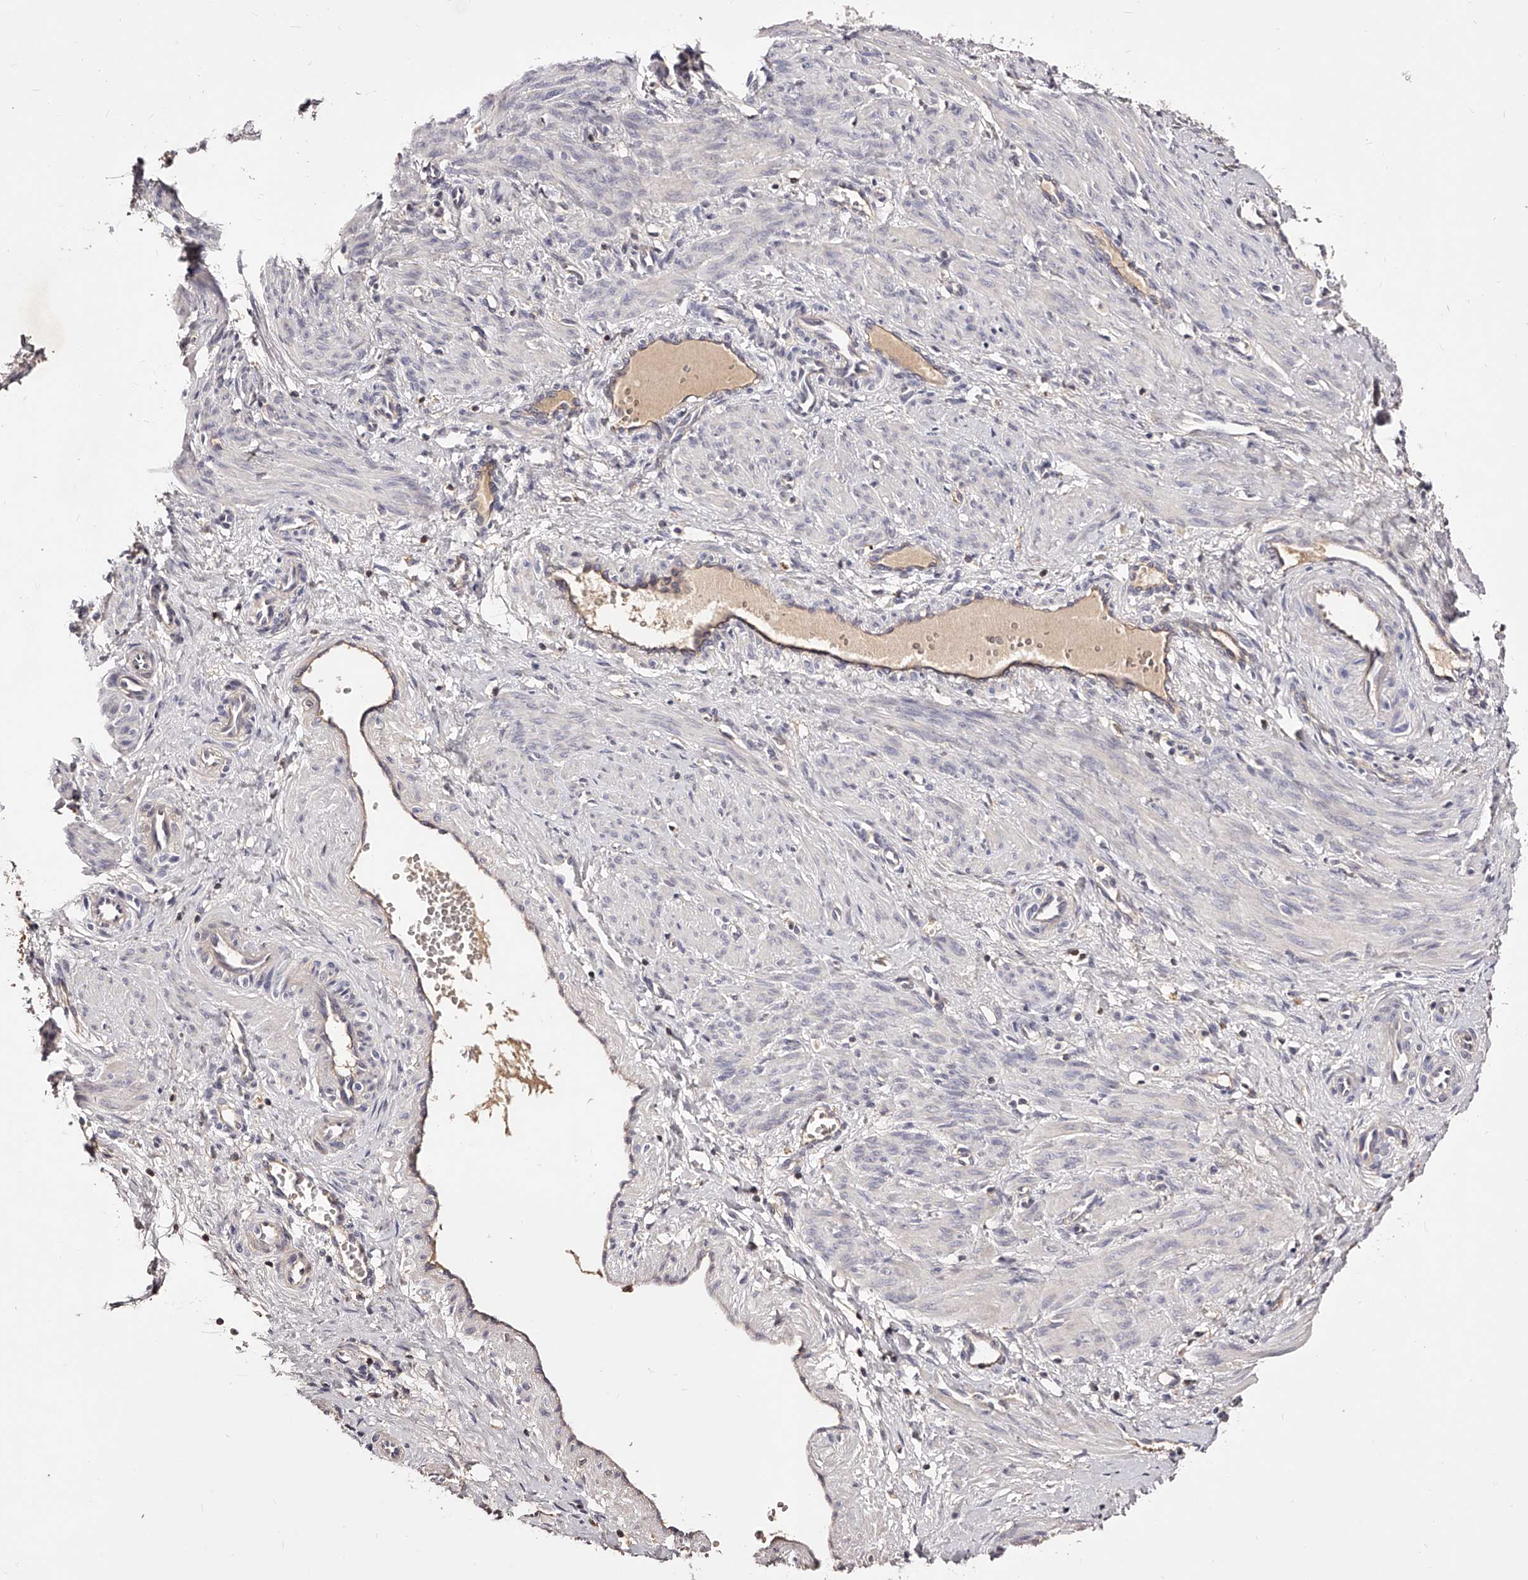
{"staining": {"intensity": "negative", "quantity": "none", "location": "none"}, "tissue": "smooth muscle", "cell_type": "Smooth muscle cells", "image_type": "normal", "snomed": [{"axis": "morphology", "description": "Normal tissue, NOS"}, {"axis": "topography", "description": "Endometrium"}], "caption": "Smooth muscle cells show no significant positivity in unremarkable smooth muscle. (Immunohistochemistry (ihc), brightfield microscopy, high magnification).", "gene": "PHACTR1", "patient": {"sex": "female", "age": 33}}